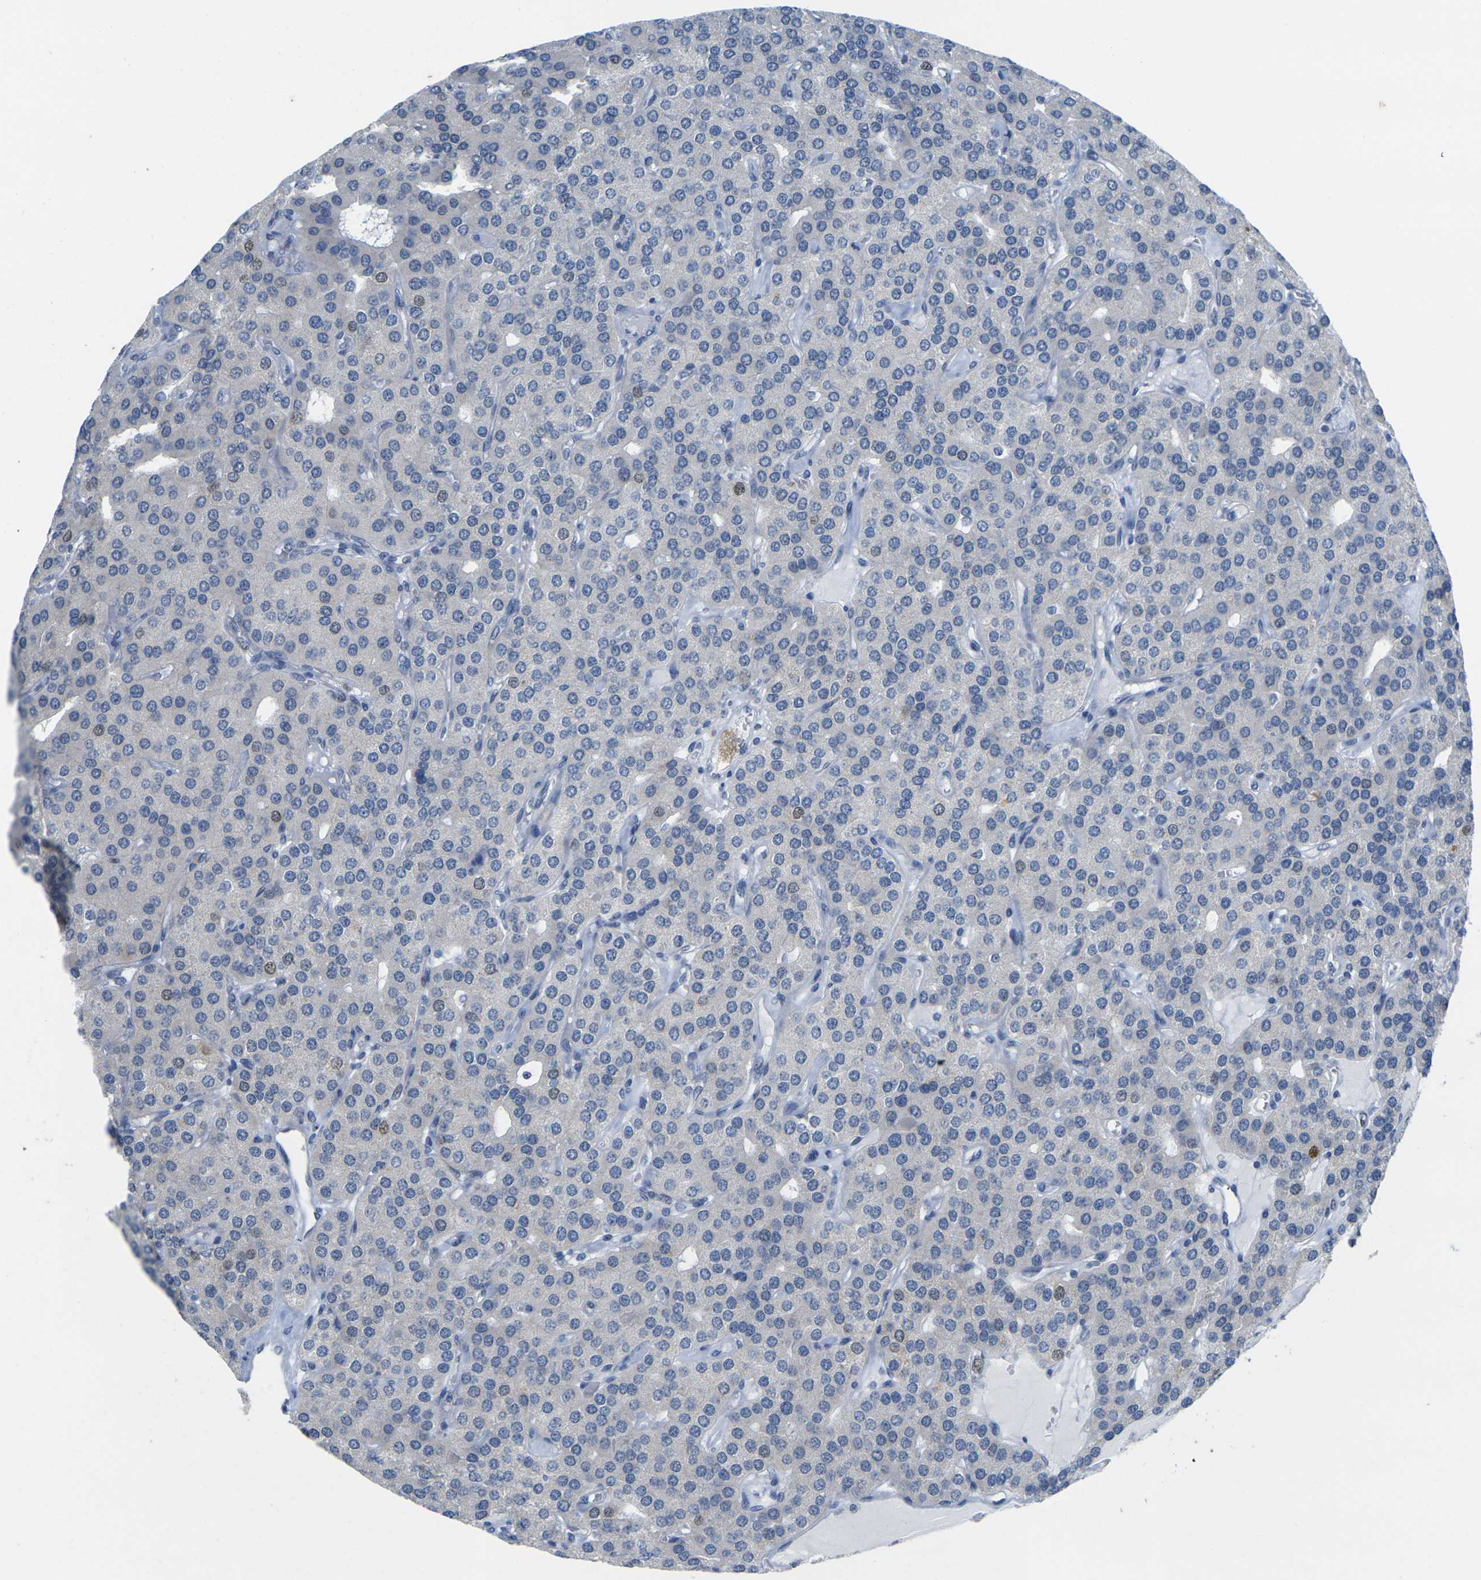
{"staining": {"intensity": "weak", "quantity": "<25%", "location": "nuclear"}, "tissue": "parathyroid gland", "cell_type": "Glandular cells", "image_type": "normal", "snomed": [{"axis": "morphology", "description": "Normal tissue, NOS"}, {"axis": "morphology", "description": "Adenoma, NOS"}, {"axis": "topography", "description": "Parathyroid gland"}], "caption": "Immunohistochemistry histopathology image of normal parathyroid gland: parathyroid gland stained with DAB (3,3'-diaminobenzidine) exhibits no significant protein positivity in glandular cells. The staining was performed using DAB to visualize the protein expression in brown, while the nuclei were stained in blue with hematoxylin (Magnification: 20x).", "gene": "CDK2", "patient": {"sex": "female", "age": 86}}